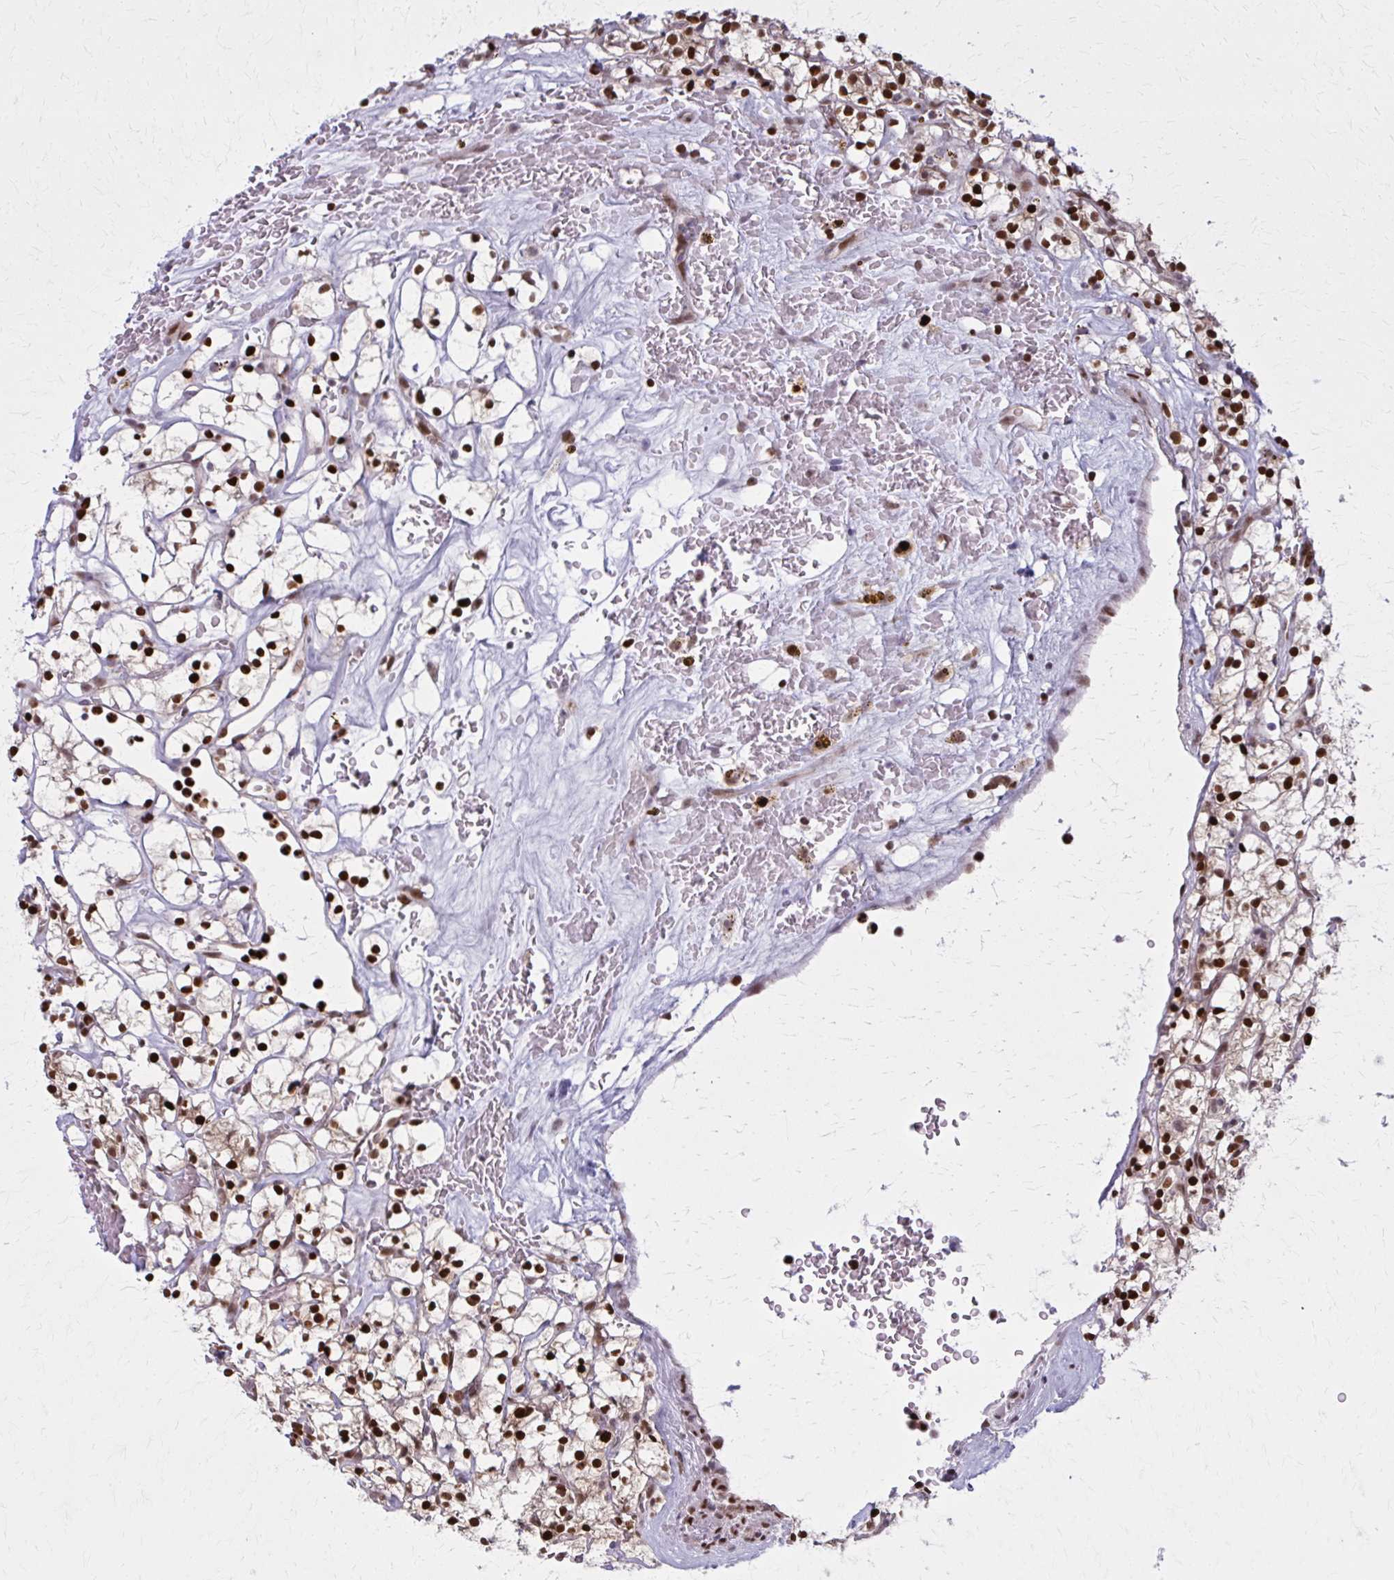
{"staining": {"intensity": "strong", "quantity": ">75%", "location": "nuclear"}, "tissue": "renal cancer", "cell_type": "Tumor cells", "image_type": "cancer", "snomed": [{"axis": "morphology", "description": "Adenocarcinoma, NOS"}, {"axis": "topography", "description": "Kidney"}], "caption": "Protein staining of renal cancer tissue reveals strong nuclear positivity in about >75% of tumor cells.", "gene": "ZNF559", "patient": {"sex": "female", "age": 64}}